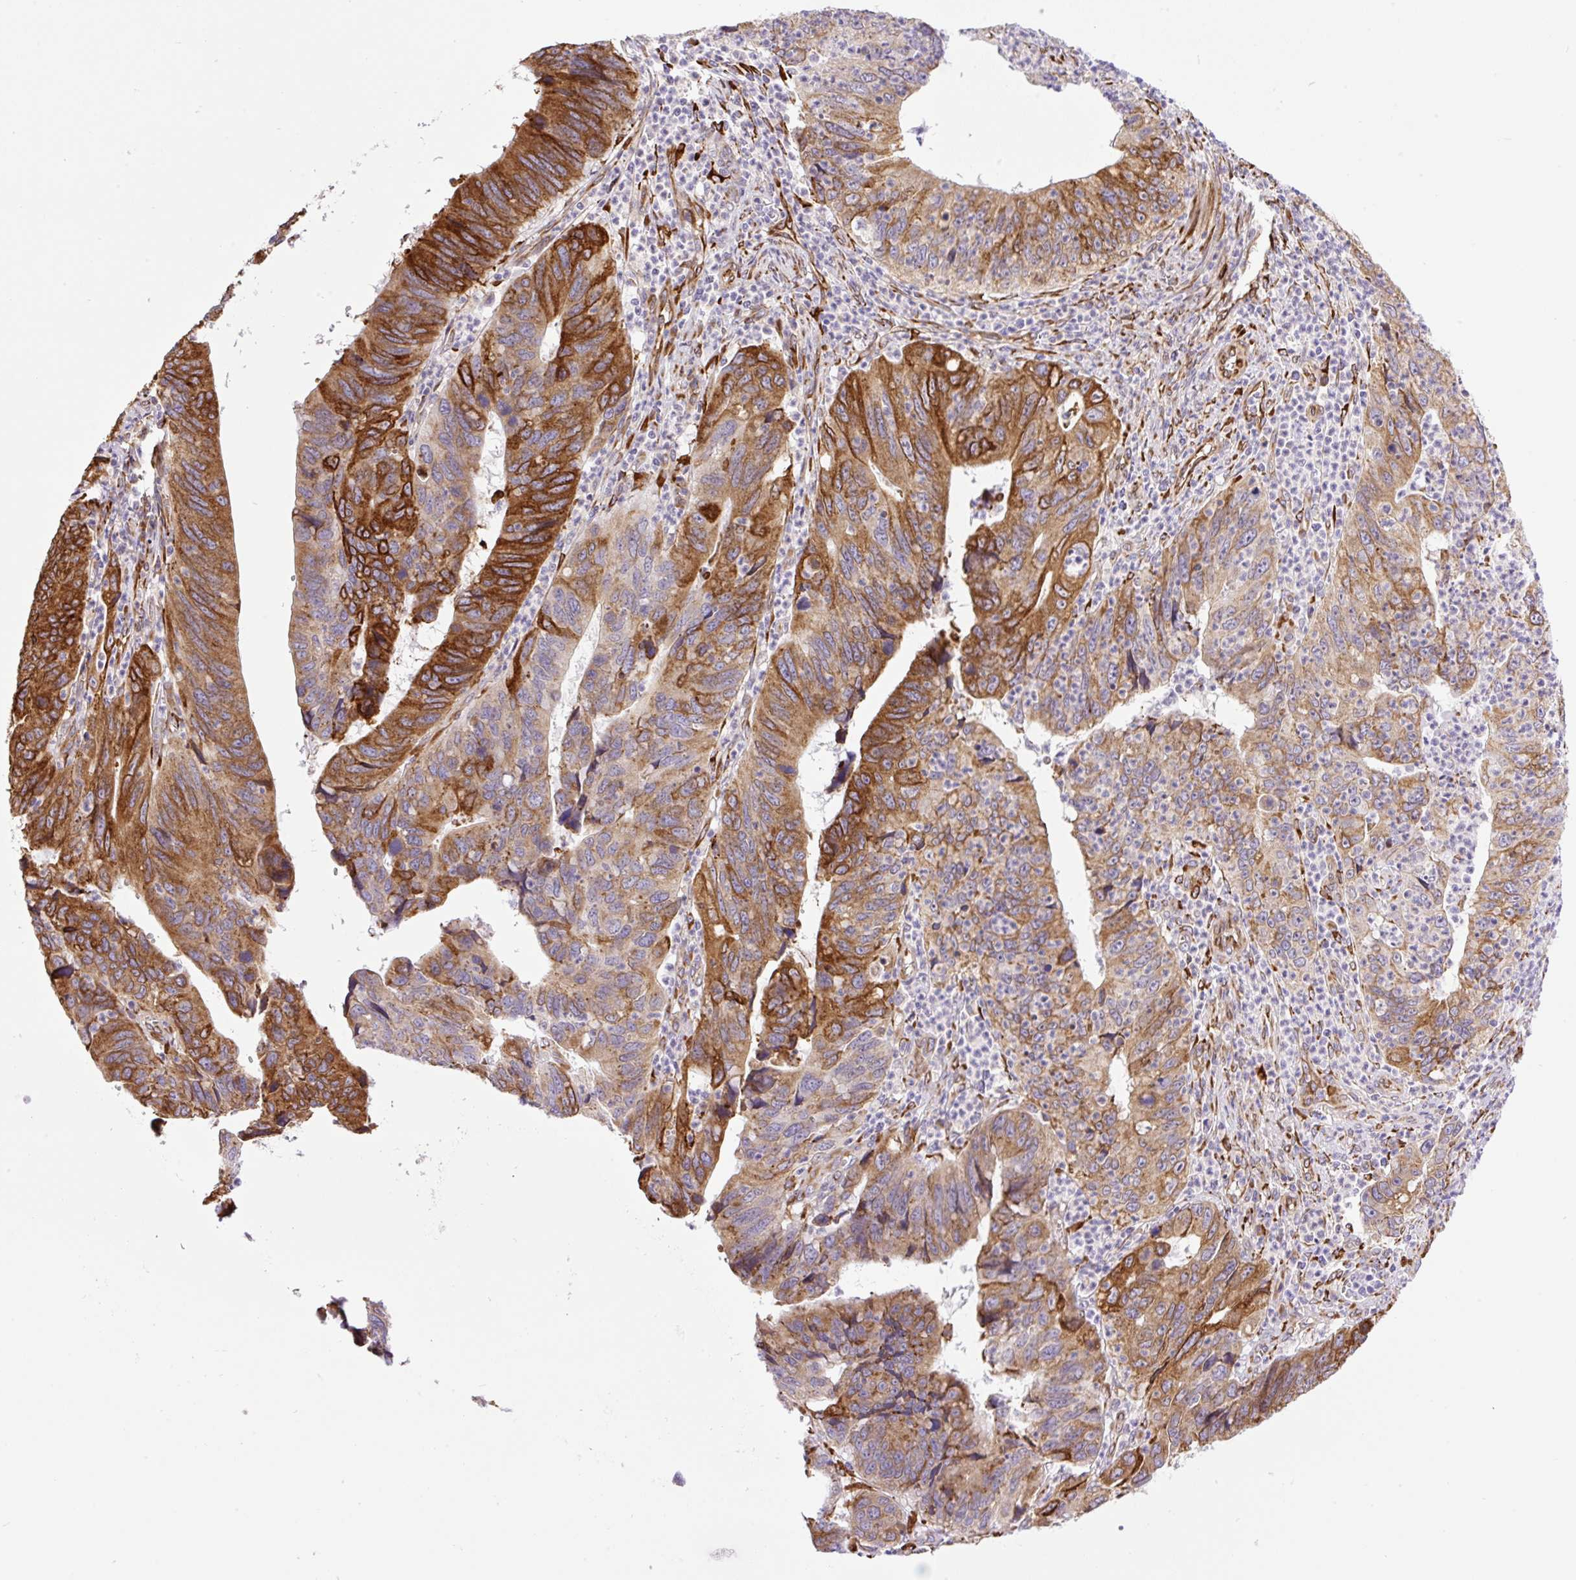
{"staining": {"intensity": "strong", "quantity": ">75%", "location": "cytoplasmic/membranous"}, "tissue": "stomach cancer", "cell_type": "Tumor cells", "image_type": "cancer", "snomed": [{"axis": "morphology", "description": "Adenocarcinoma, NOS"}, {"axis": "topography", "description": "Stomach"}], "caption": "Protein staining by immunohistochemistry (IHC) demonstrates strong cytoplasmic/membranous positivity in about >75% of tumor cells in adenocarcinoma (stomach).", "gene": "RAB30", "patient": {"sex": "male", "age": 59}}